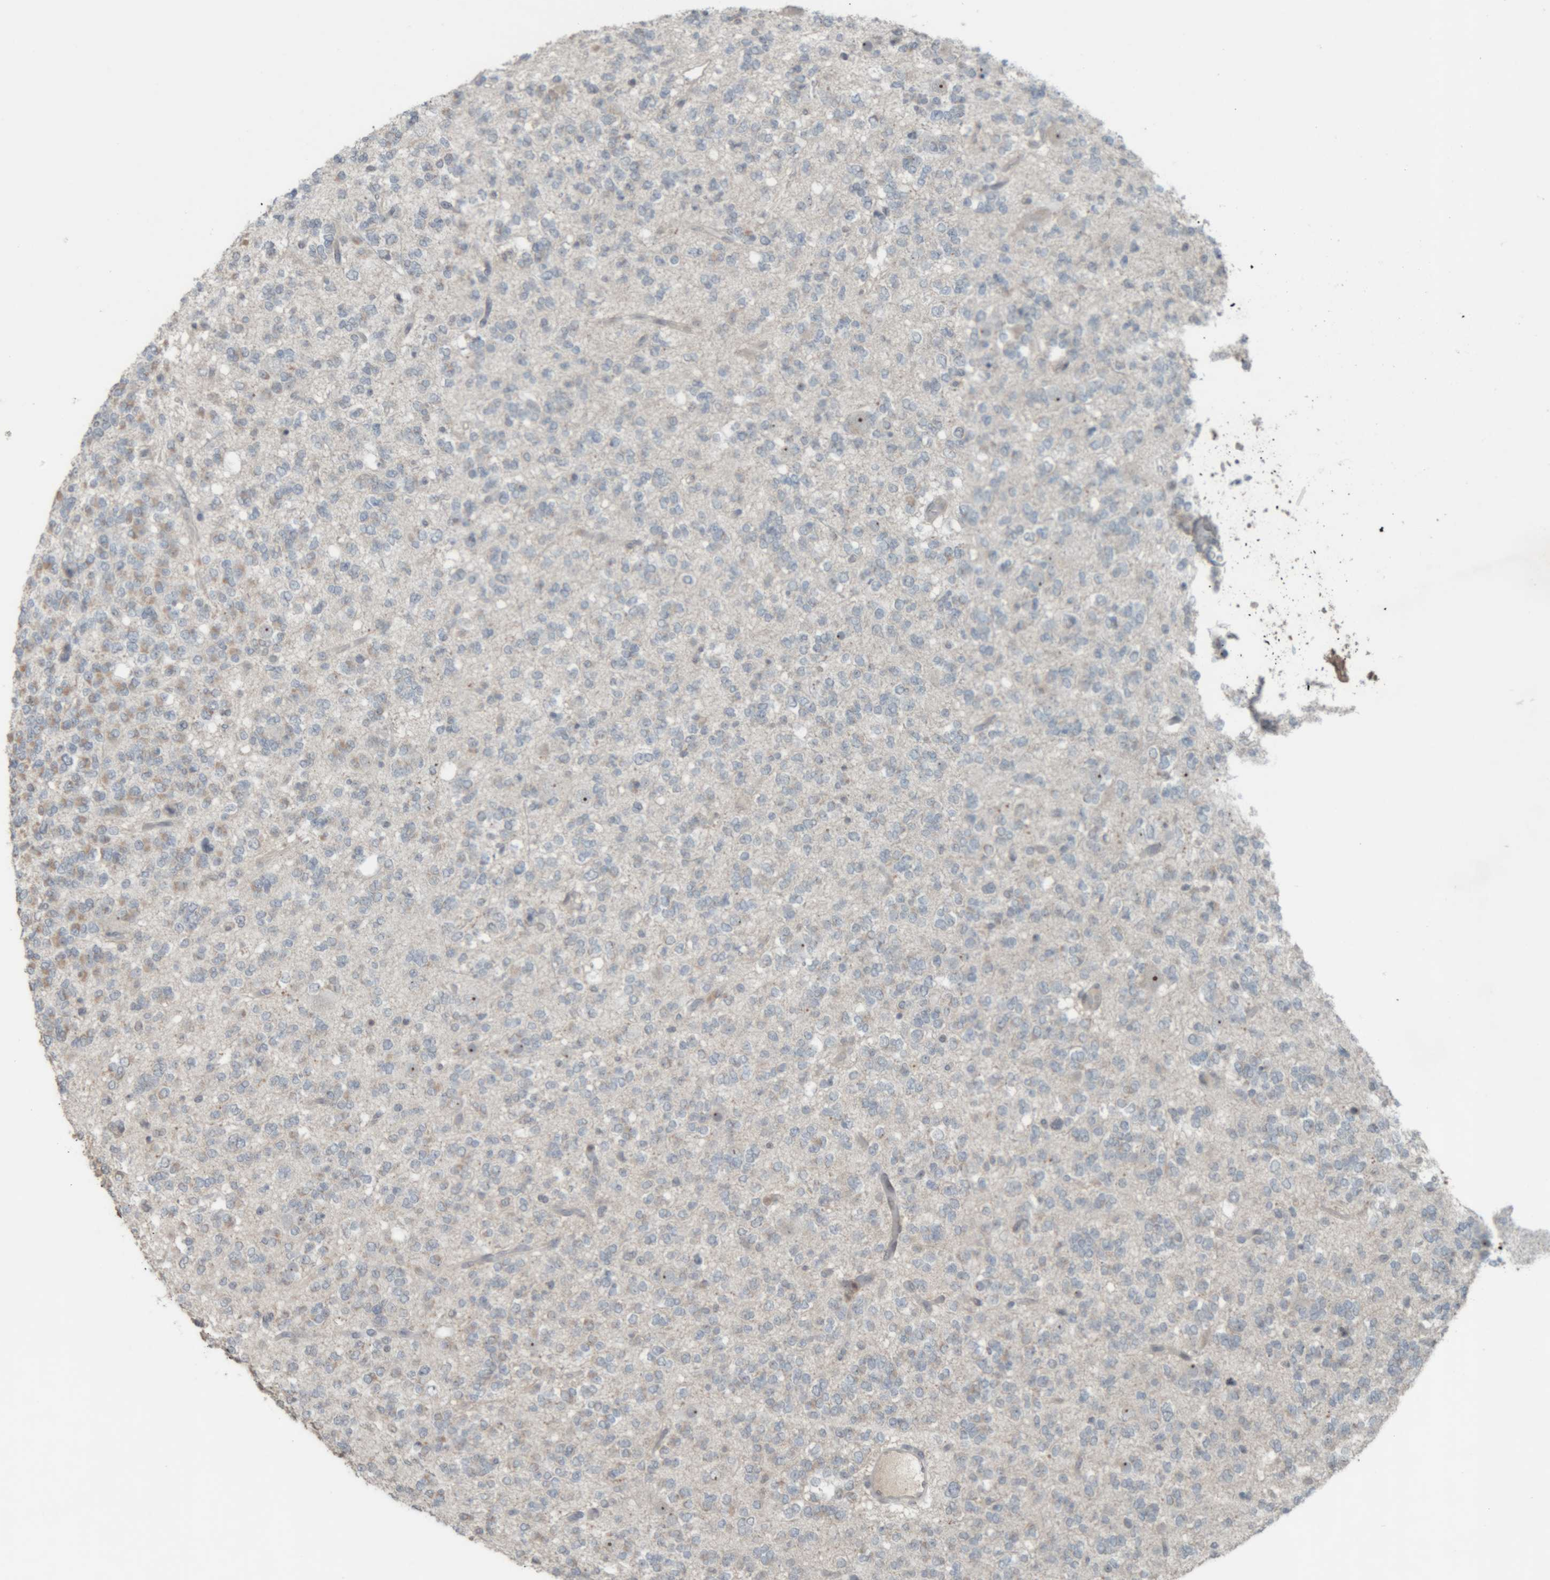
{"staining": {"intensity": "weak", "quantity": "25%-75%", "location": "cytoplasmic/membranous"}, "tissue": "glioma", "cell_type": "Tumor cells", "image_type": "cancer", "snomed": [{"axis": "morphology", "description": "Glioma, malignant, Low grade"}, {"axis": "topography", "description": "Brain"}], "caption": "The histopathology image exhibits a brown stain indicating the presence of a protein in the cytoplasmic/membranous of tumor cells in malignant glioma (low-grade).", "gene": "RPF1", "patient": {"sex": "male", "age": 38}}